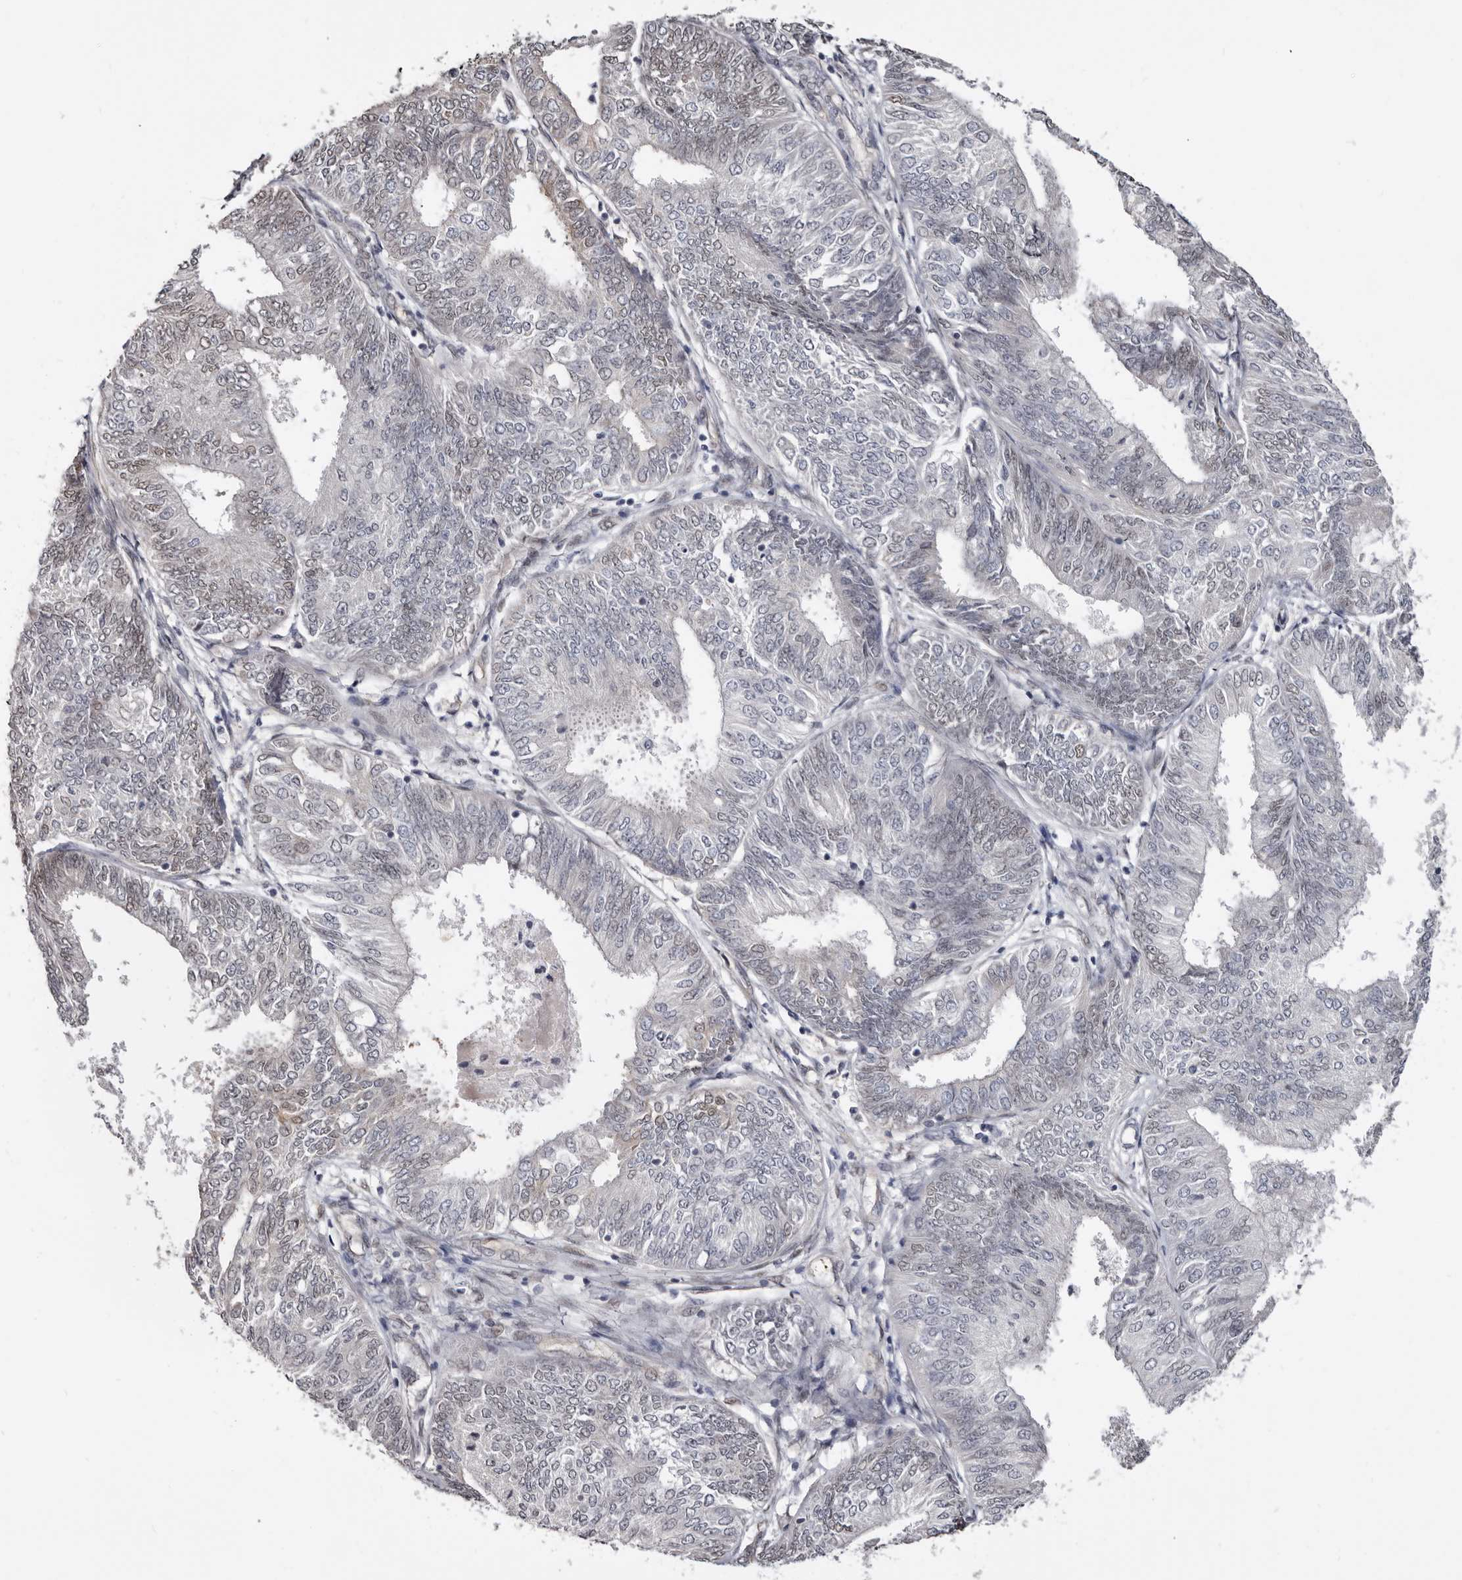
{"staining": {"intensity": "weak", "quantity": "<25%", "location": "cytoplasmic/membranous,nuclear"}, "tissue": "endometrial cancer", "cell_type": "Tumor cells", "image_type": "cancer", "snomed": [{"axis": "morphology", "description": "Adenocarcinoma, NOS"}, {"axis": "topography", "description": "Endometrium"}], "caption": "Endometrial cancer was stained to show a protein in brown. There is no significant positivity in tumor cells. Nuclei are stained in blue.", "gene": "KHDRBS2", "patient": {"sex": "female", "age": 58}}